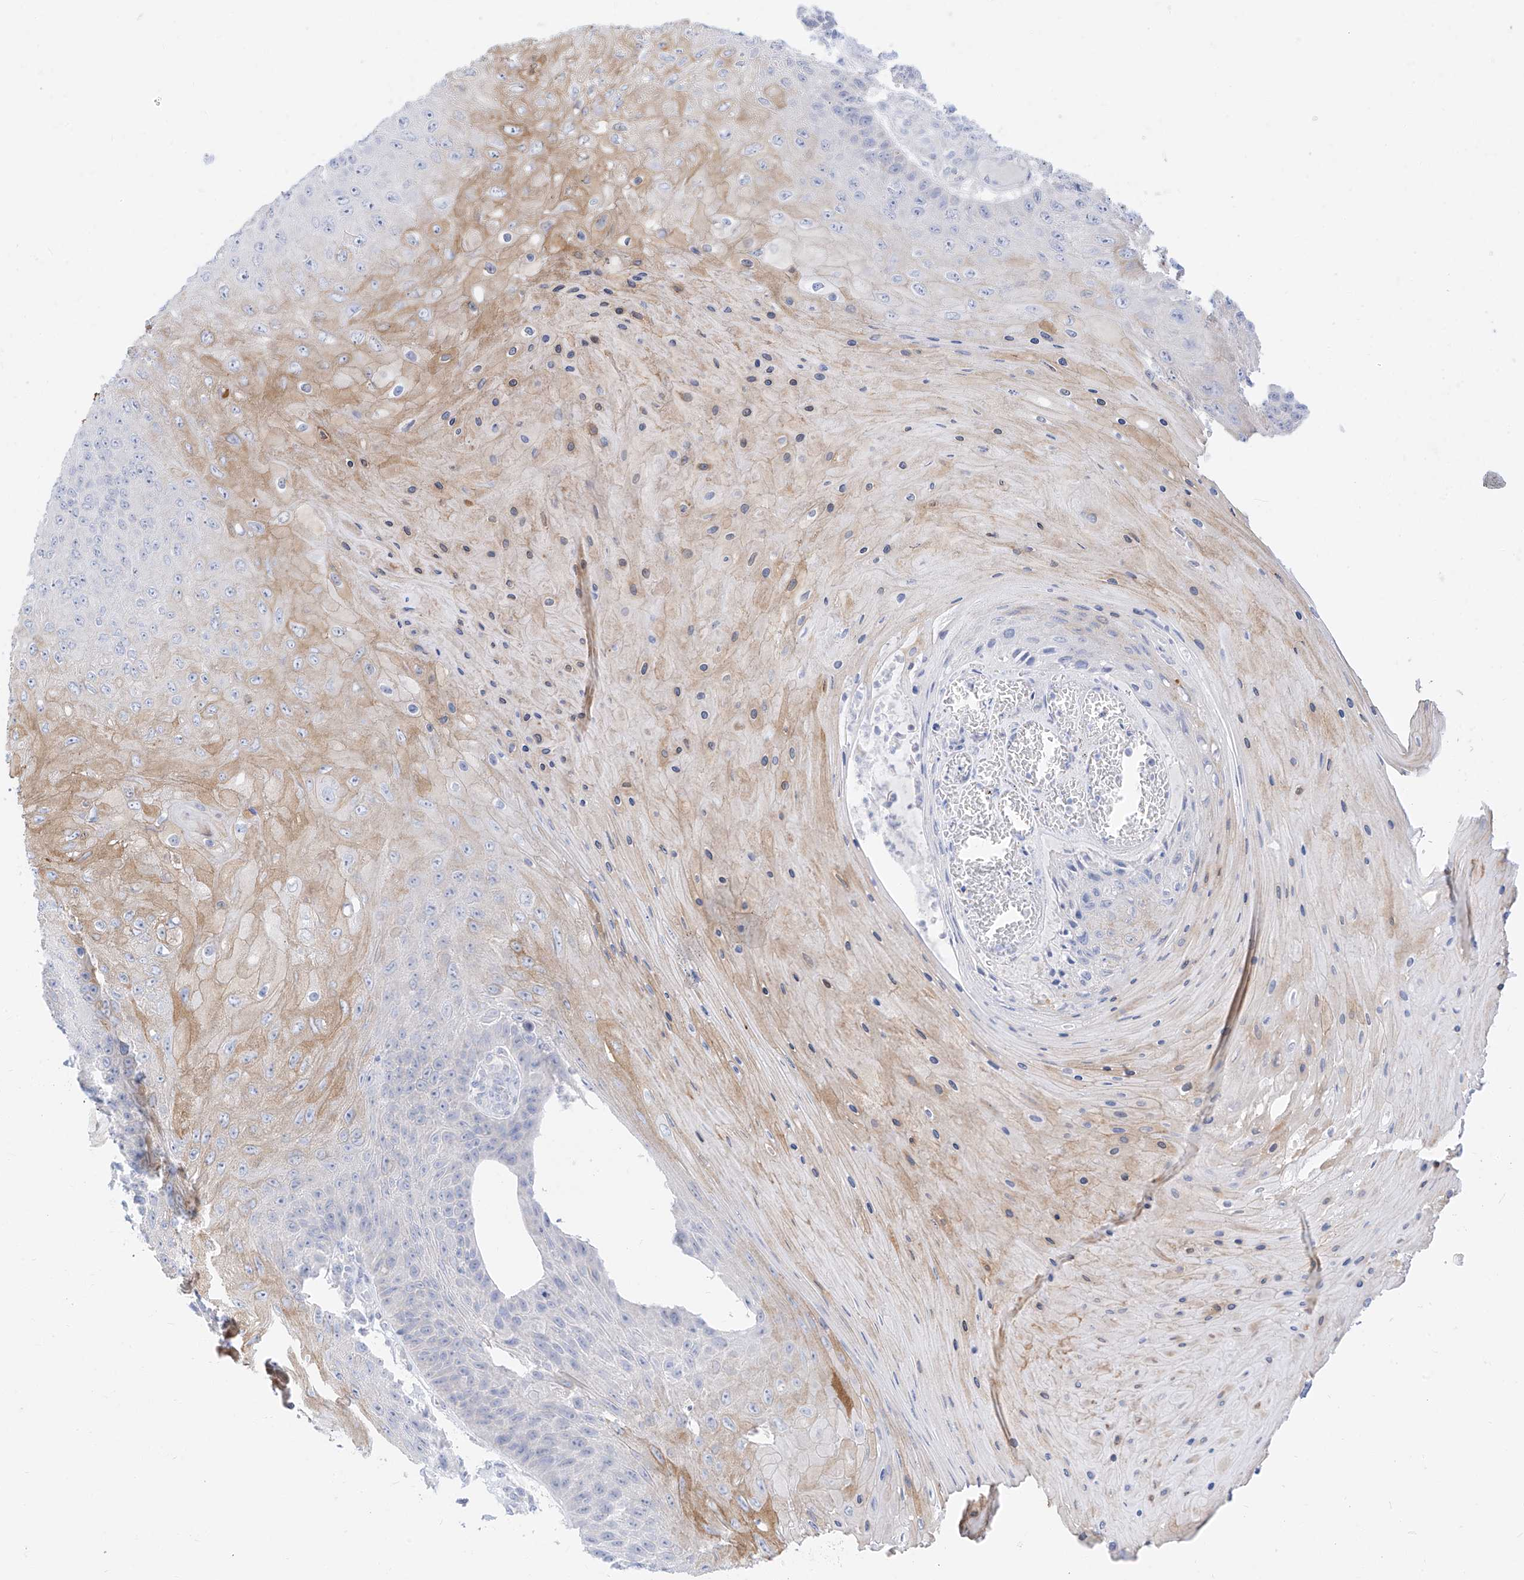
{"staining": {"intensity": "moderate", "quantity": "<25%", "location": "cytoplasmic/membranous"}, "tissue": "skin cancer", "cell_type": "Tumor cells", "image_type": "cancer", "snomed": [{"axis": "morphology", "description": "Squamous cell carcinoma, NOS"}, {"axis": "topography", "description": "Skin"}], "caption": "An immunohistochemistry (IHC) histopathology image of tumor tissue is shown. Protein staining in brown highlights moderate cytoplasmic/membranous positivity in skin cancer within tumor cells. (IHC, brightfield microscopy, high magnification).", "gene": "SYTL3", "patient": {"sex": "female", "age": 88}}